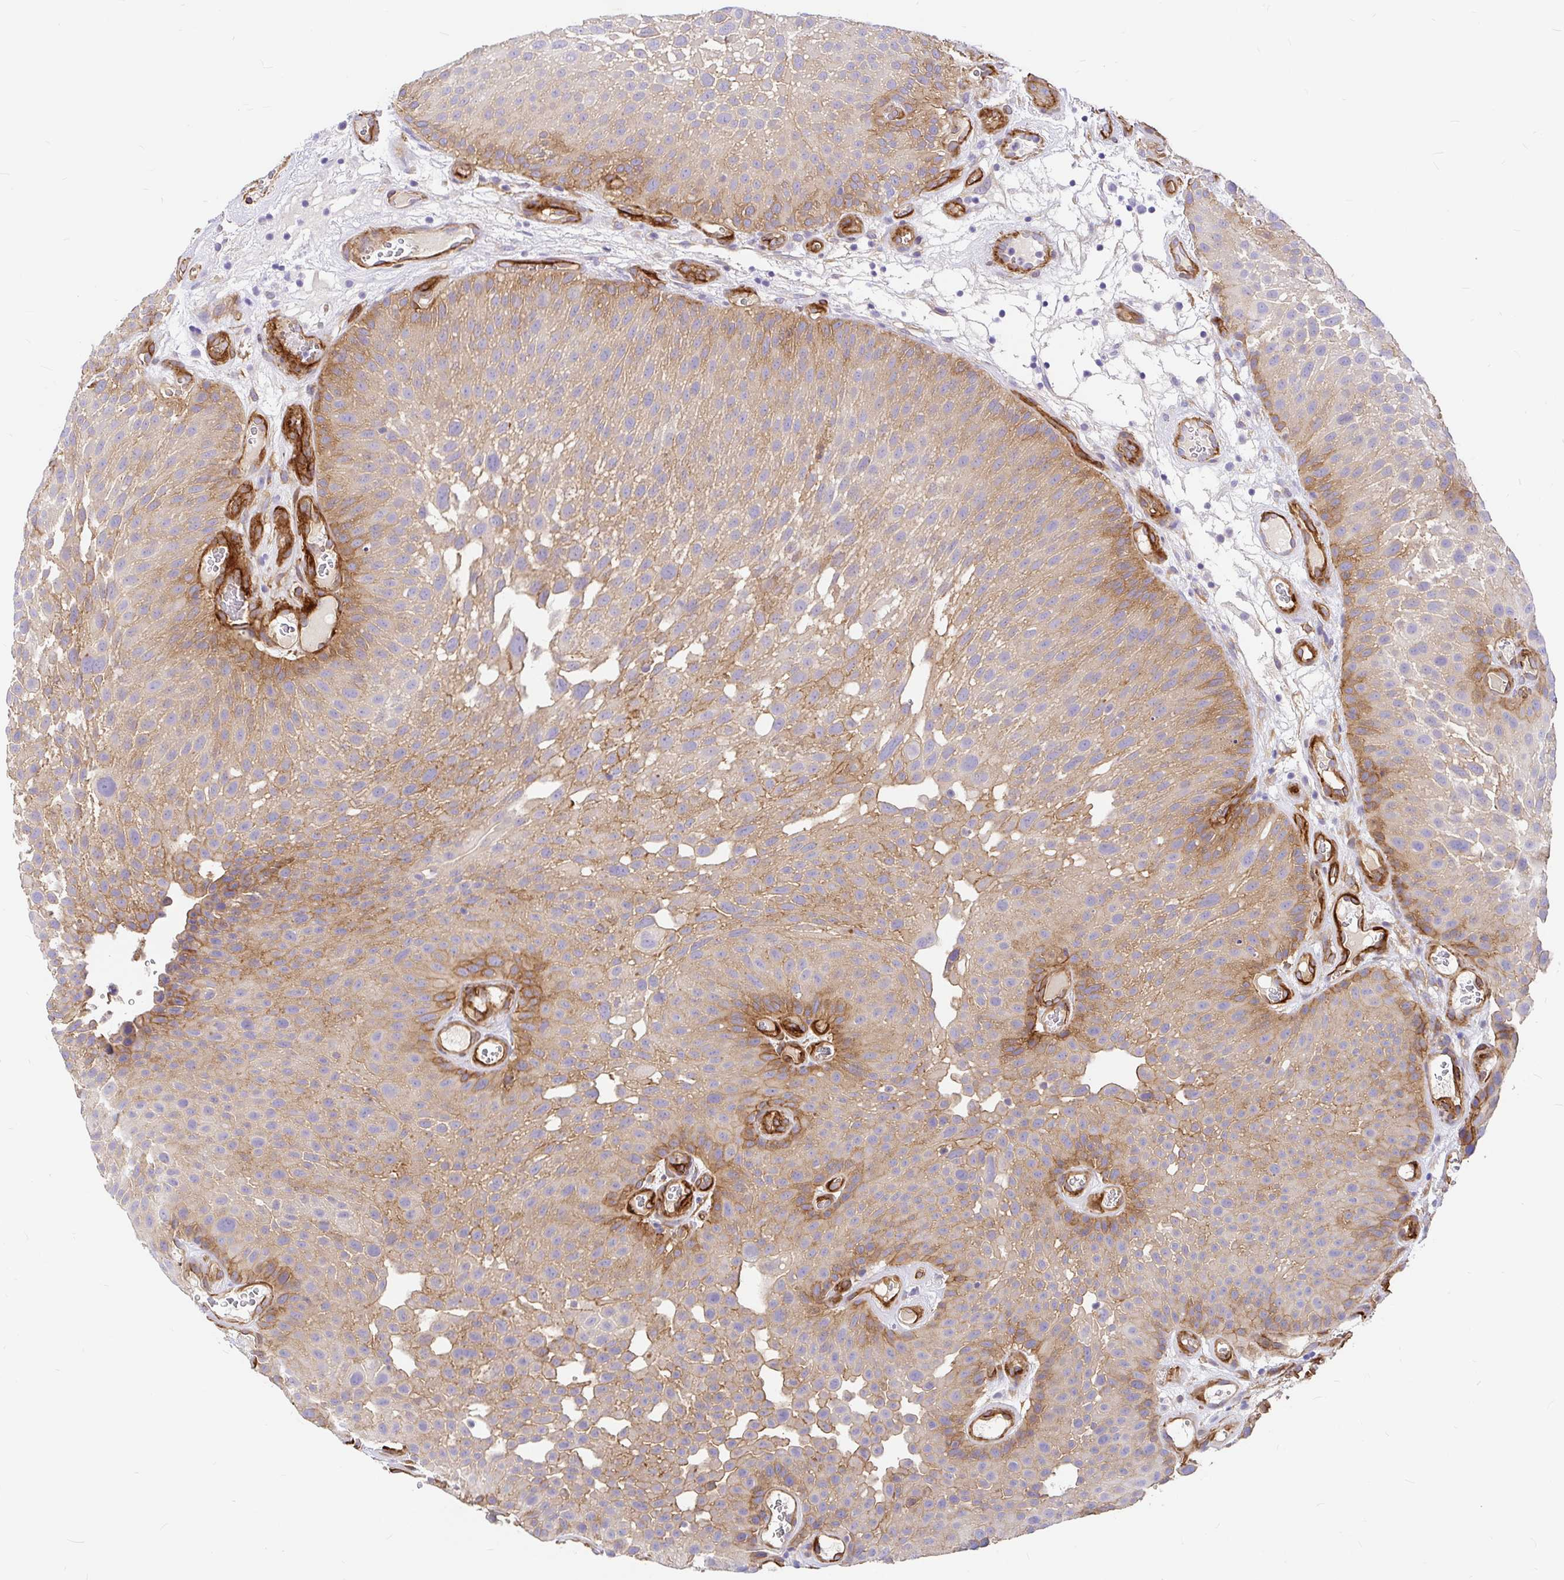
{"staining": {"intensity": "moderate", "quantity": ">75%", "location": "cytoplasmic/membranous"}, "tissue": "urothelial cancer", "cell_type": "Tumor cells", "image_type": "cancer", "snomed": [{"axis": "morphology", "description": "Urothelial carcinoma, Low grade"}, {"axis": "topography", "description": "Urinary bladder"}], "caption": "Urothelial cancer was stained to show a protein in brown. There is medium levels of moderate cytoplasmic/membranous positivity in approximately >75% of tumor cells.", "gene": "MYO1B", "patient": {"sex": "male", "age": 72}}